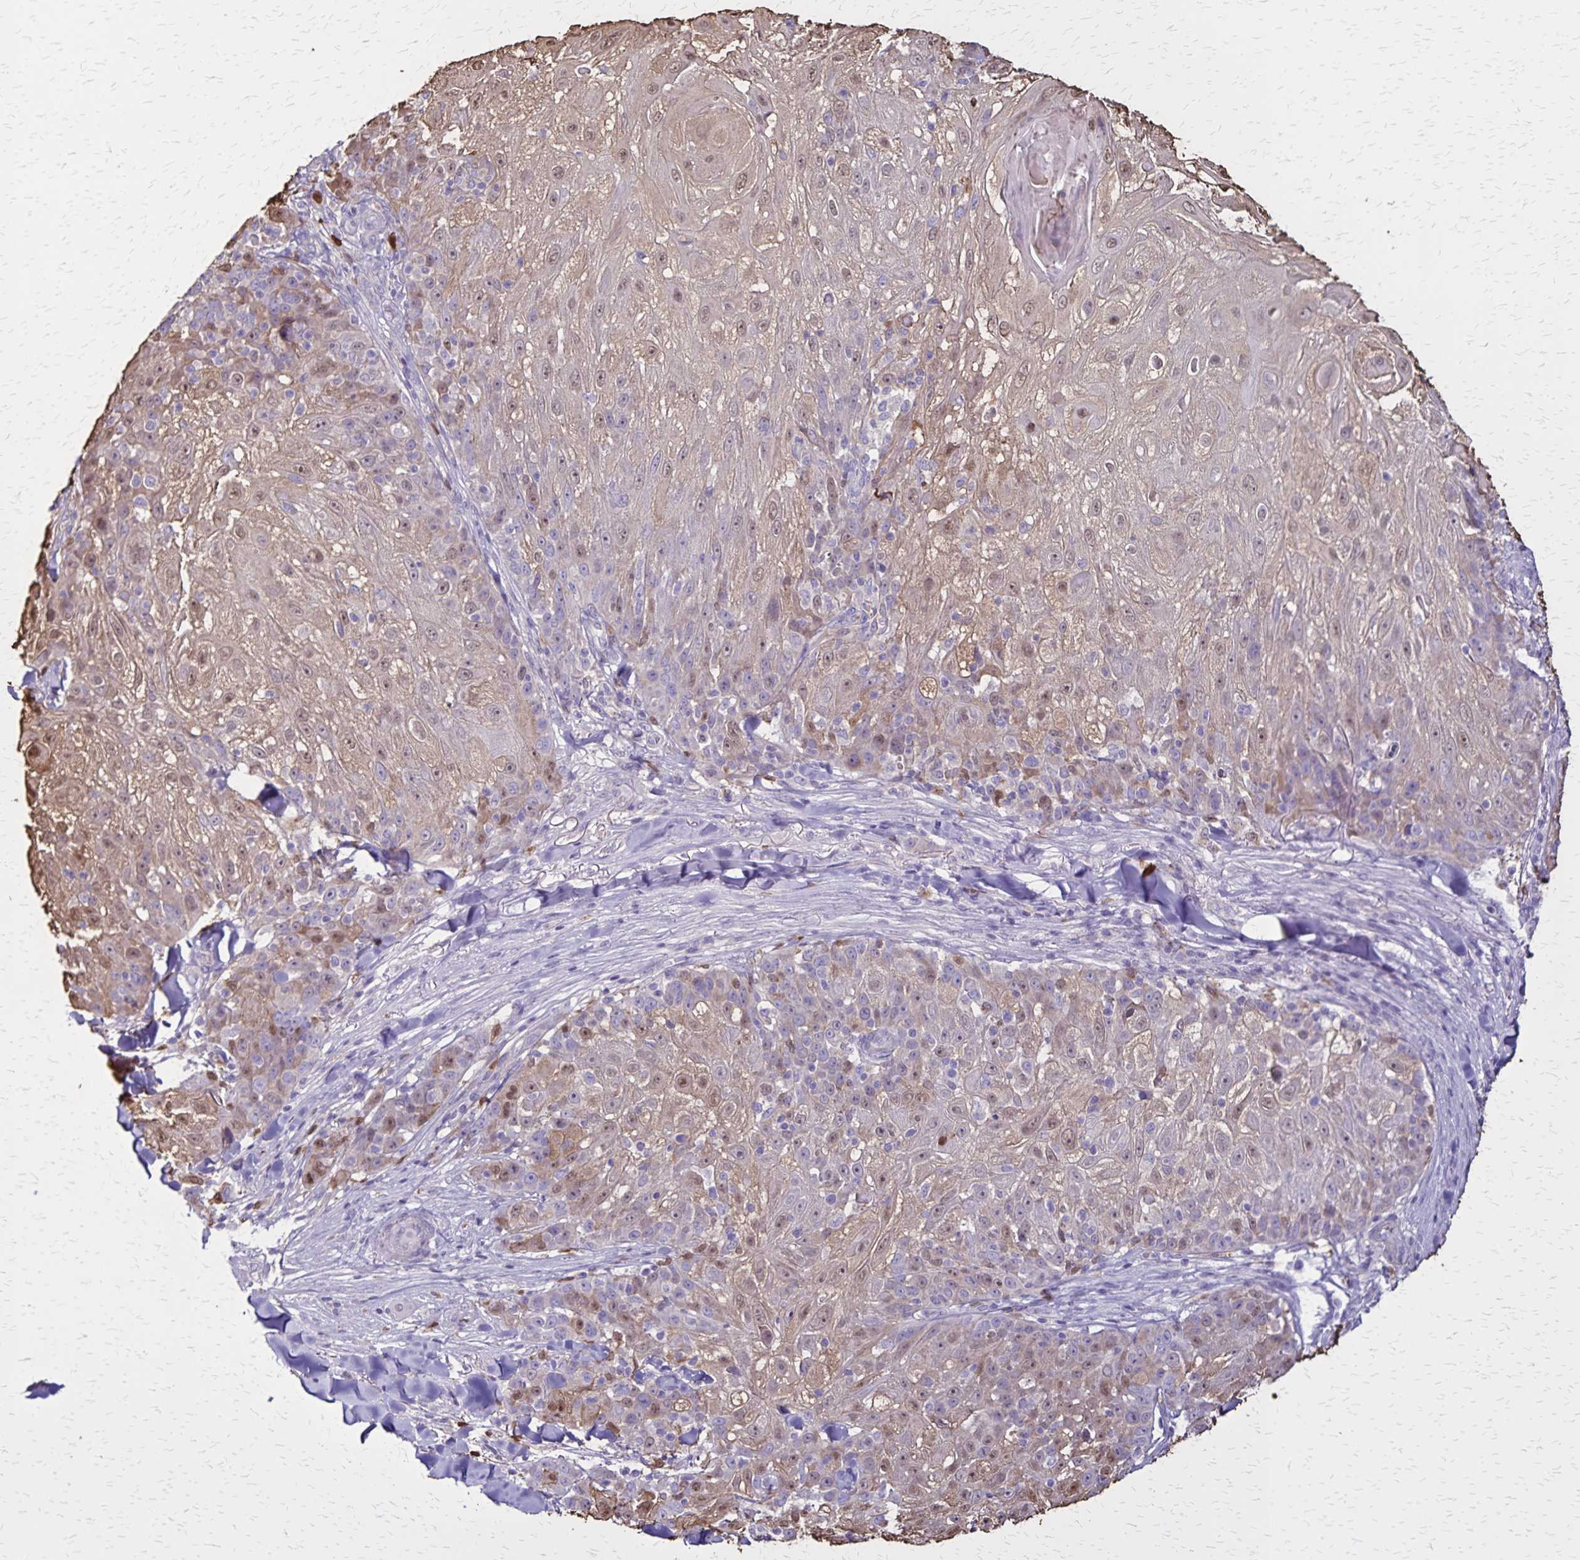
{"staining": {"intensity": "weak", "quantity": ">75%", "location": "cytoplasmic/membranous,nuclear"}, "tissue": "skin cancer", "cell_type": "Tumor cells", "image_type": "cancer", "snomed": [{"axis": "morphology", "description": "Normal tissue, NOS"}, {"axis": "morphology", "description": "Squamous cell carcinoma, NOS"}, {"axis": "topography", "description": "Skin"}], "caption": "Skin cancer (squamous cell carcinoma) tissue exhibits weak cytoplasmic/membranous and nuclear positivity in about >75% of tumor cells, visualized by immunohistochemistry. Immunohistochemistry stains the protein in brown and the nuclei are stained blue.", "gene": "ULBP3", "patient": {"sex": "female", "age": 83}}